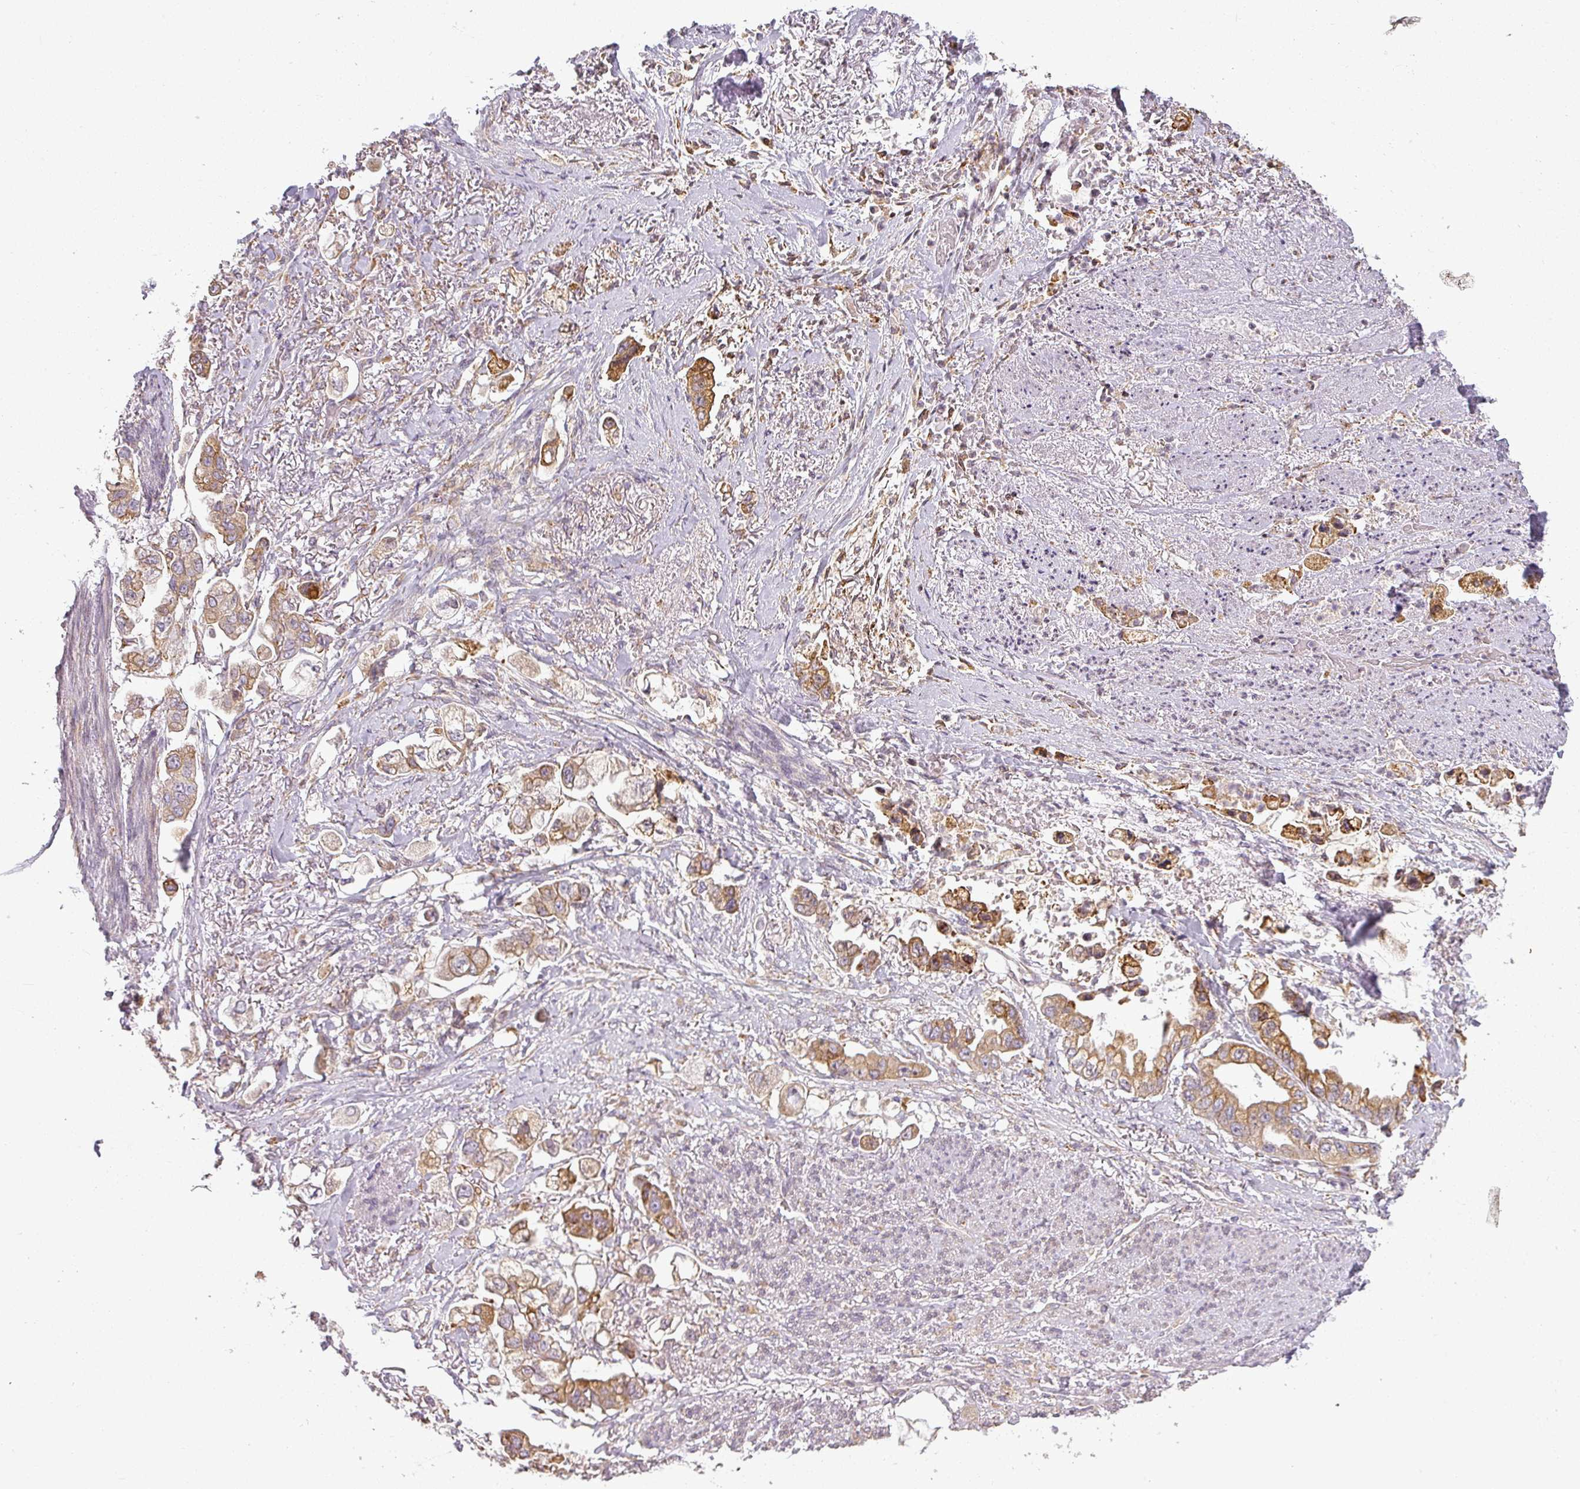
{"staining": {"intensity": "moderate", "quantity": ">75%", "location": "cytoplasmic/membranous"}, "tissue": "stomach cancer", "cell_type": "Tumor cells", "image_type": "cancer", "snomed": [{"axis": "morphology", "description": "Adenocarcinoma, NOS"}, {"axis": "topography", "description": "Stomach"}], "caption": "High-power microscopy captured an IHC image of adenocarcinoma (stomach), revealing moderate cytoplasmic/membranous positivity in about >75% of tumor cells.", "gene": "CCDC144A", "patient": {"sex": "male", "age": 62}}